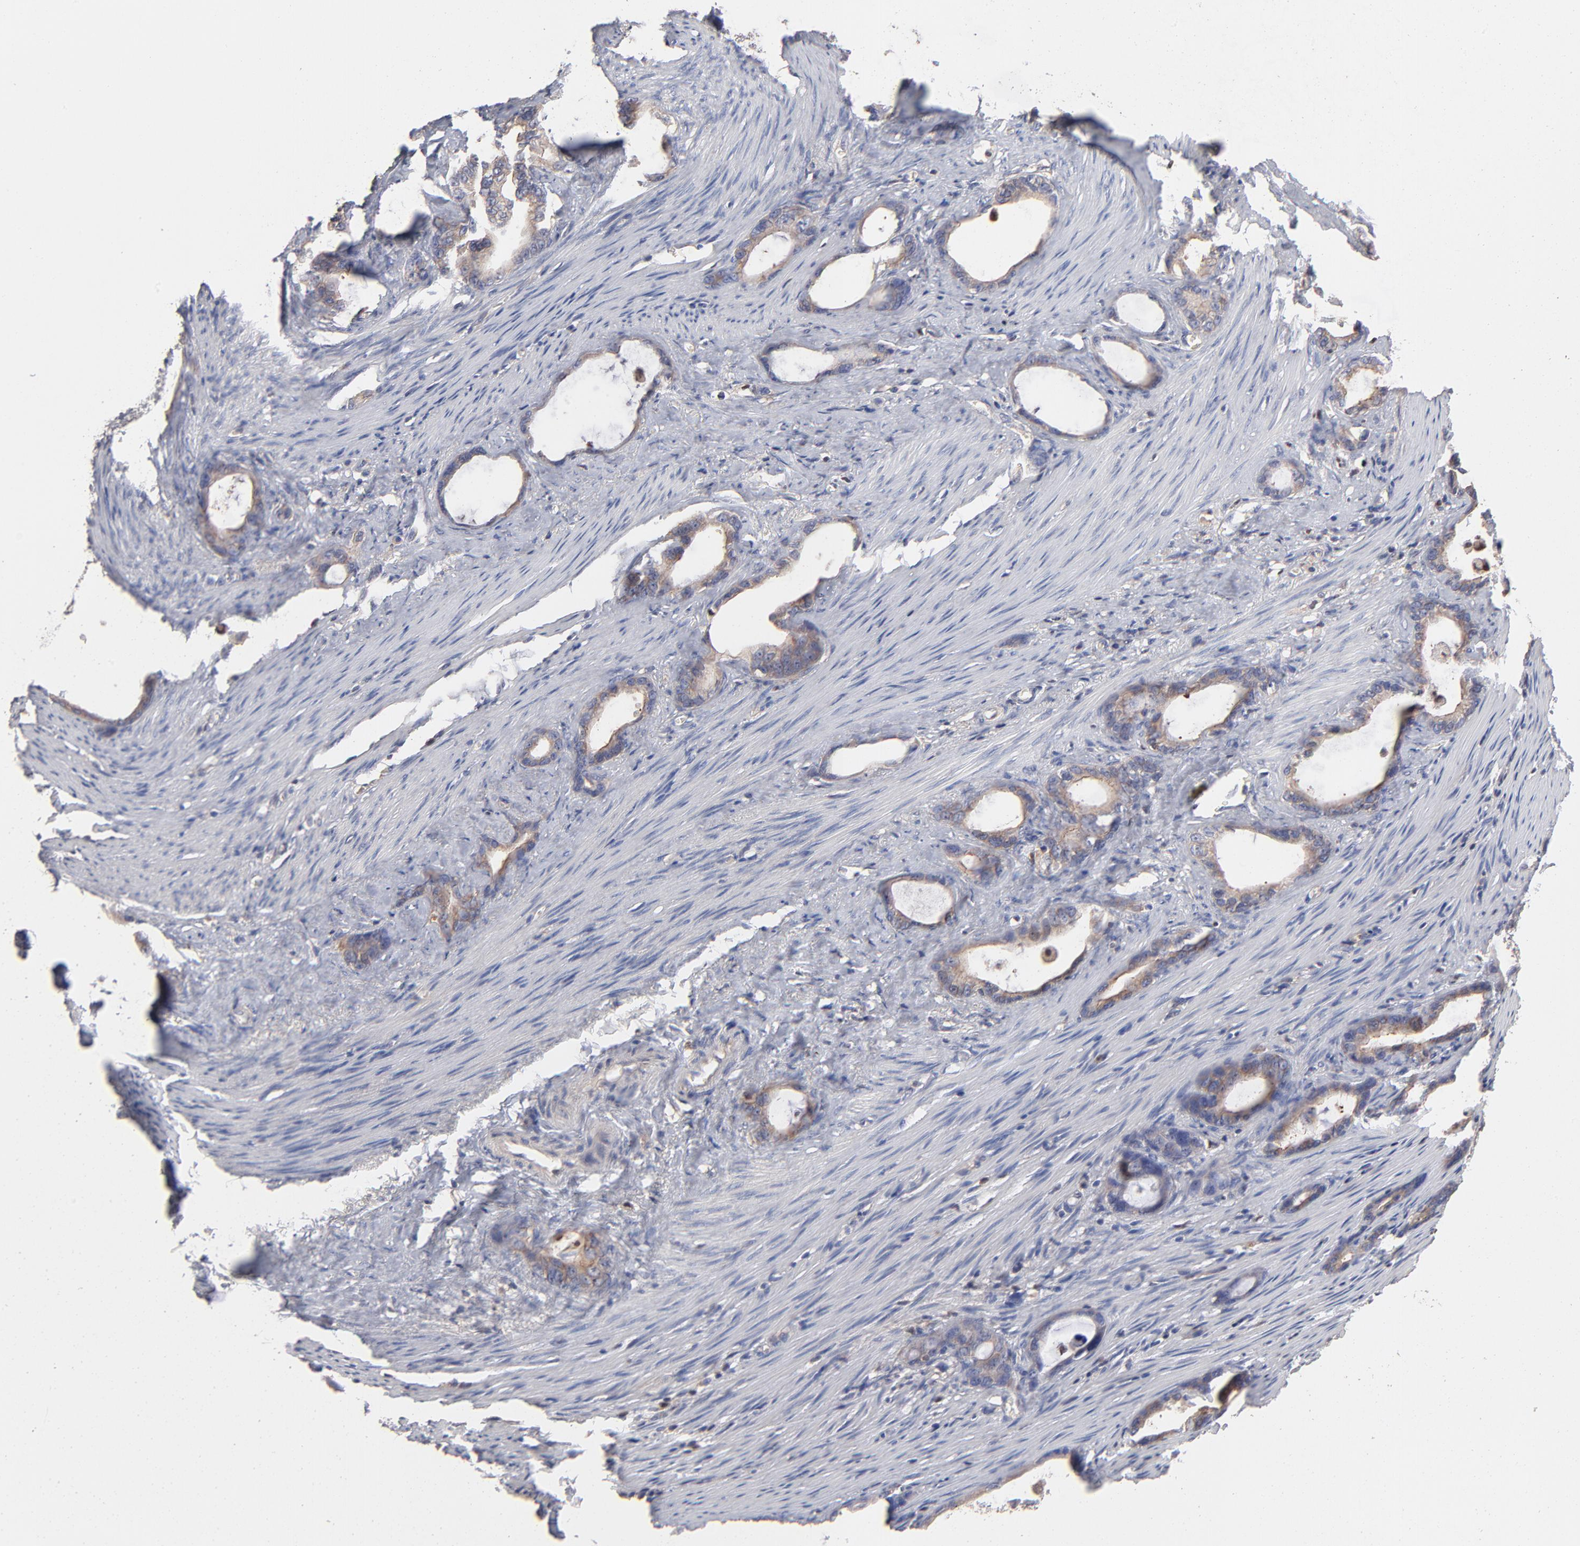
{"staining": {"intensity": "weak", "quantity": "25%-75%", "location": "cytoplasmic/membranous"}, "tissue": "stomach cancer", "cell_type": "Tumor cells", "image_type": "cancer", "snomed": [{"axis": "morphology", "description": "Adenocarcinoma, NOS"}, {"axis": "topography", "description": "Stomach"}], "caption": "DAB immunohistochemical staining of adenocarcinoma (stomach) reveals weak cytoplasmic/membranous protein staining in approximately 25%-75% of tumor cells. (Stains: DAB in brown, nuclei in blue, Microscopy: brightfield microscopy at high magnification).", "gene": "ARHGEF6", "patient": {"sex": "female", "age": 75}}